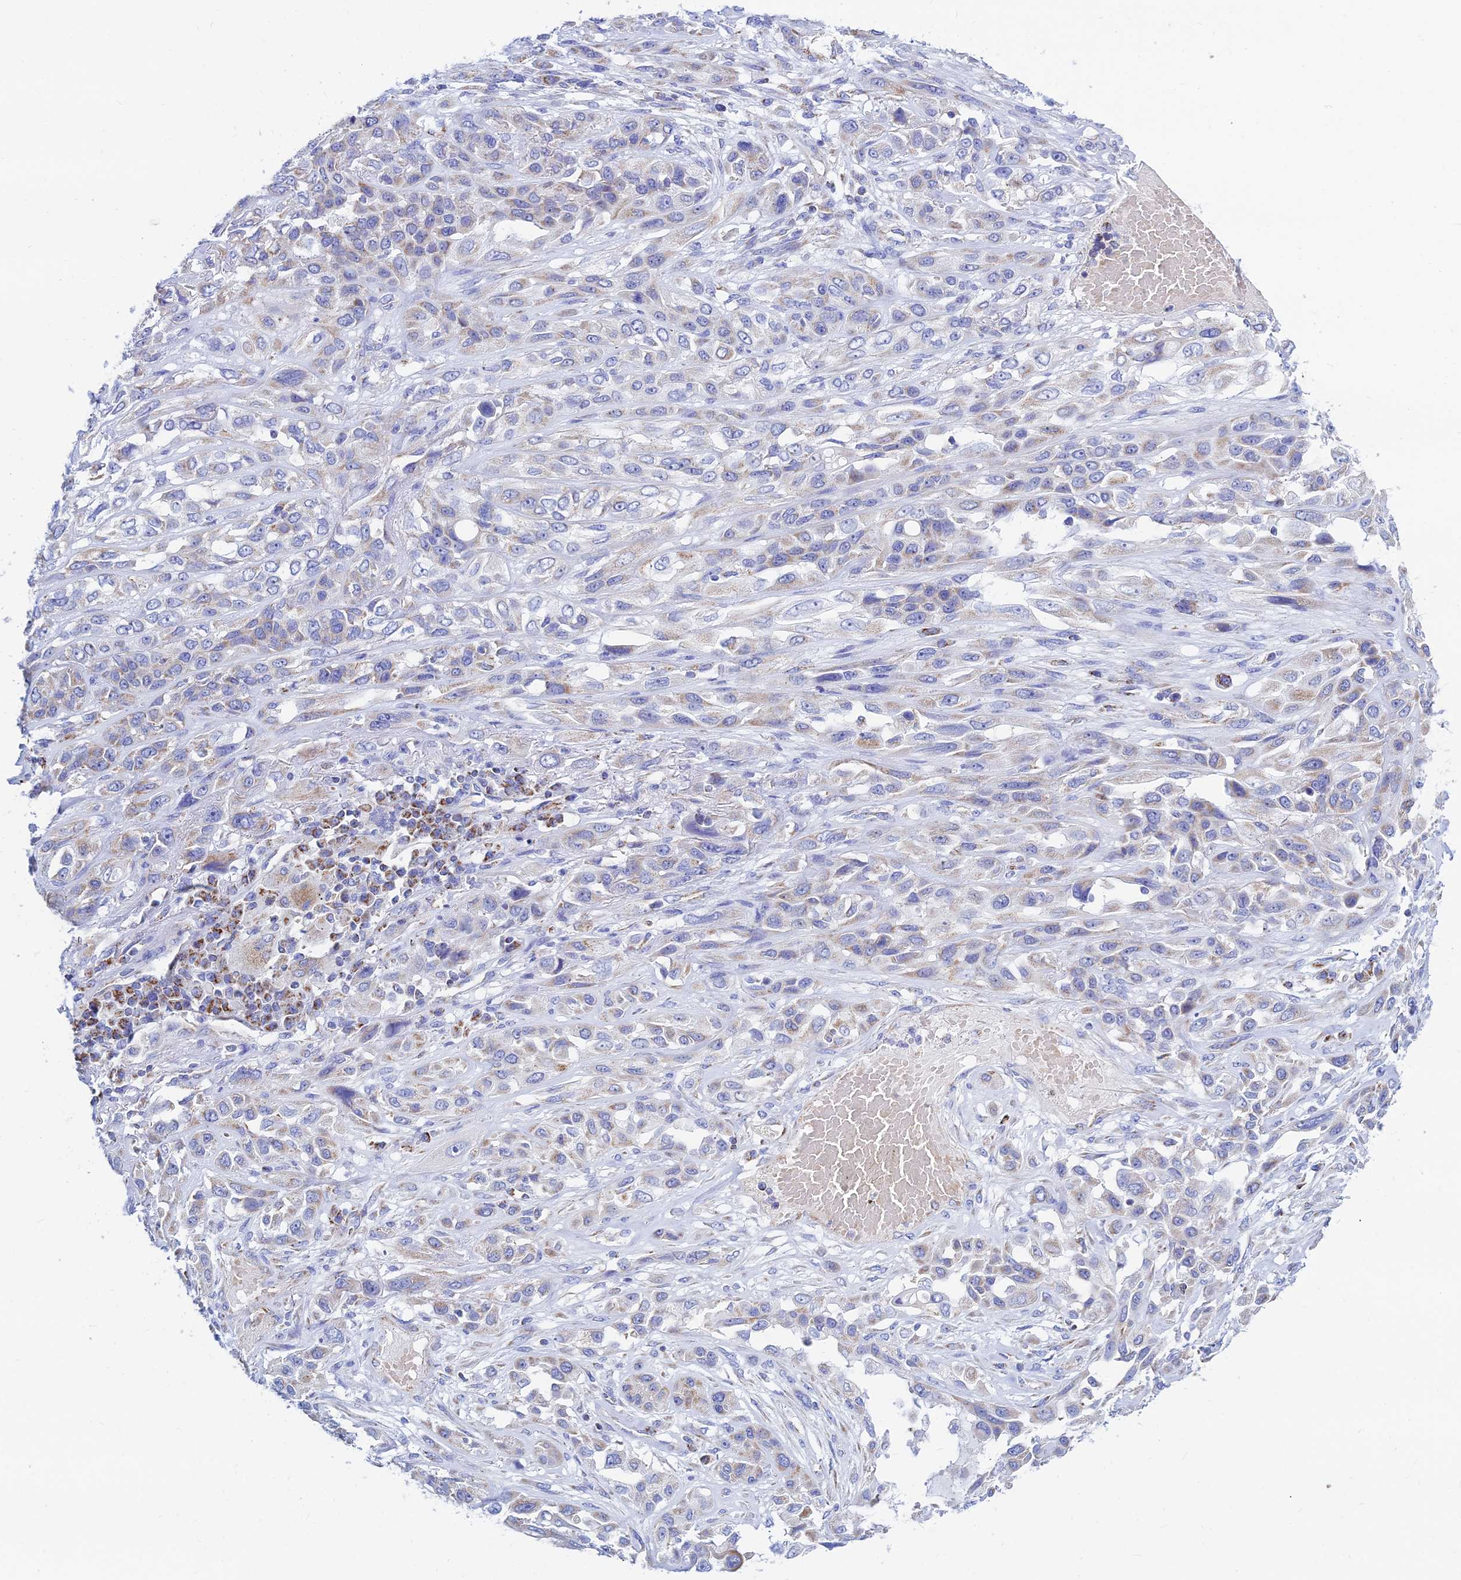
{"staining": {"intensity": "weak", "quantity": "25%-75%", "location": "cytoplasmic/membranous"}, "tissue": "lung cancer", "cell_type": "Tumor cells", "image_type": "cancer", "snomed": [{"axis": "morphology", "description": "Squamous cell carcinoma, NOS"}, {"axis": "topography", "description": "Lung"}], "caption": "A high-resolution micrograph shows immunohistochemistry staining of lung cancer, which shows weak cytoplasmic/membranous staining in approximately 25%-75% of tumor cells. The staining was performed using DAB (3,3'-diaminobenzidine), with brown indicating positive protein expression. Nuclei are stained blue with hematoxylin.", "gene": "MGST1", "patient": {"sex": "female", "age": 70}}